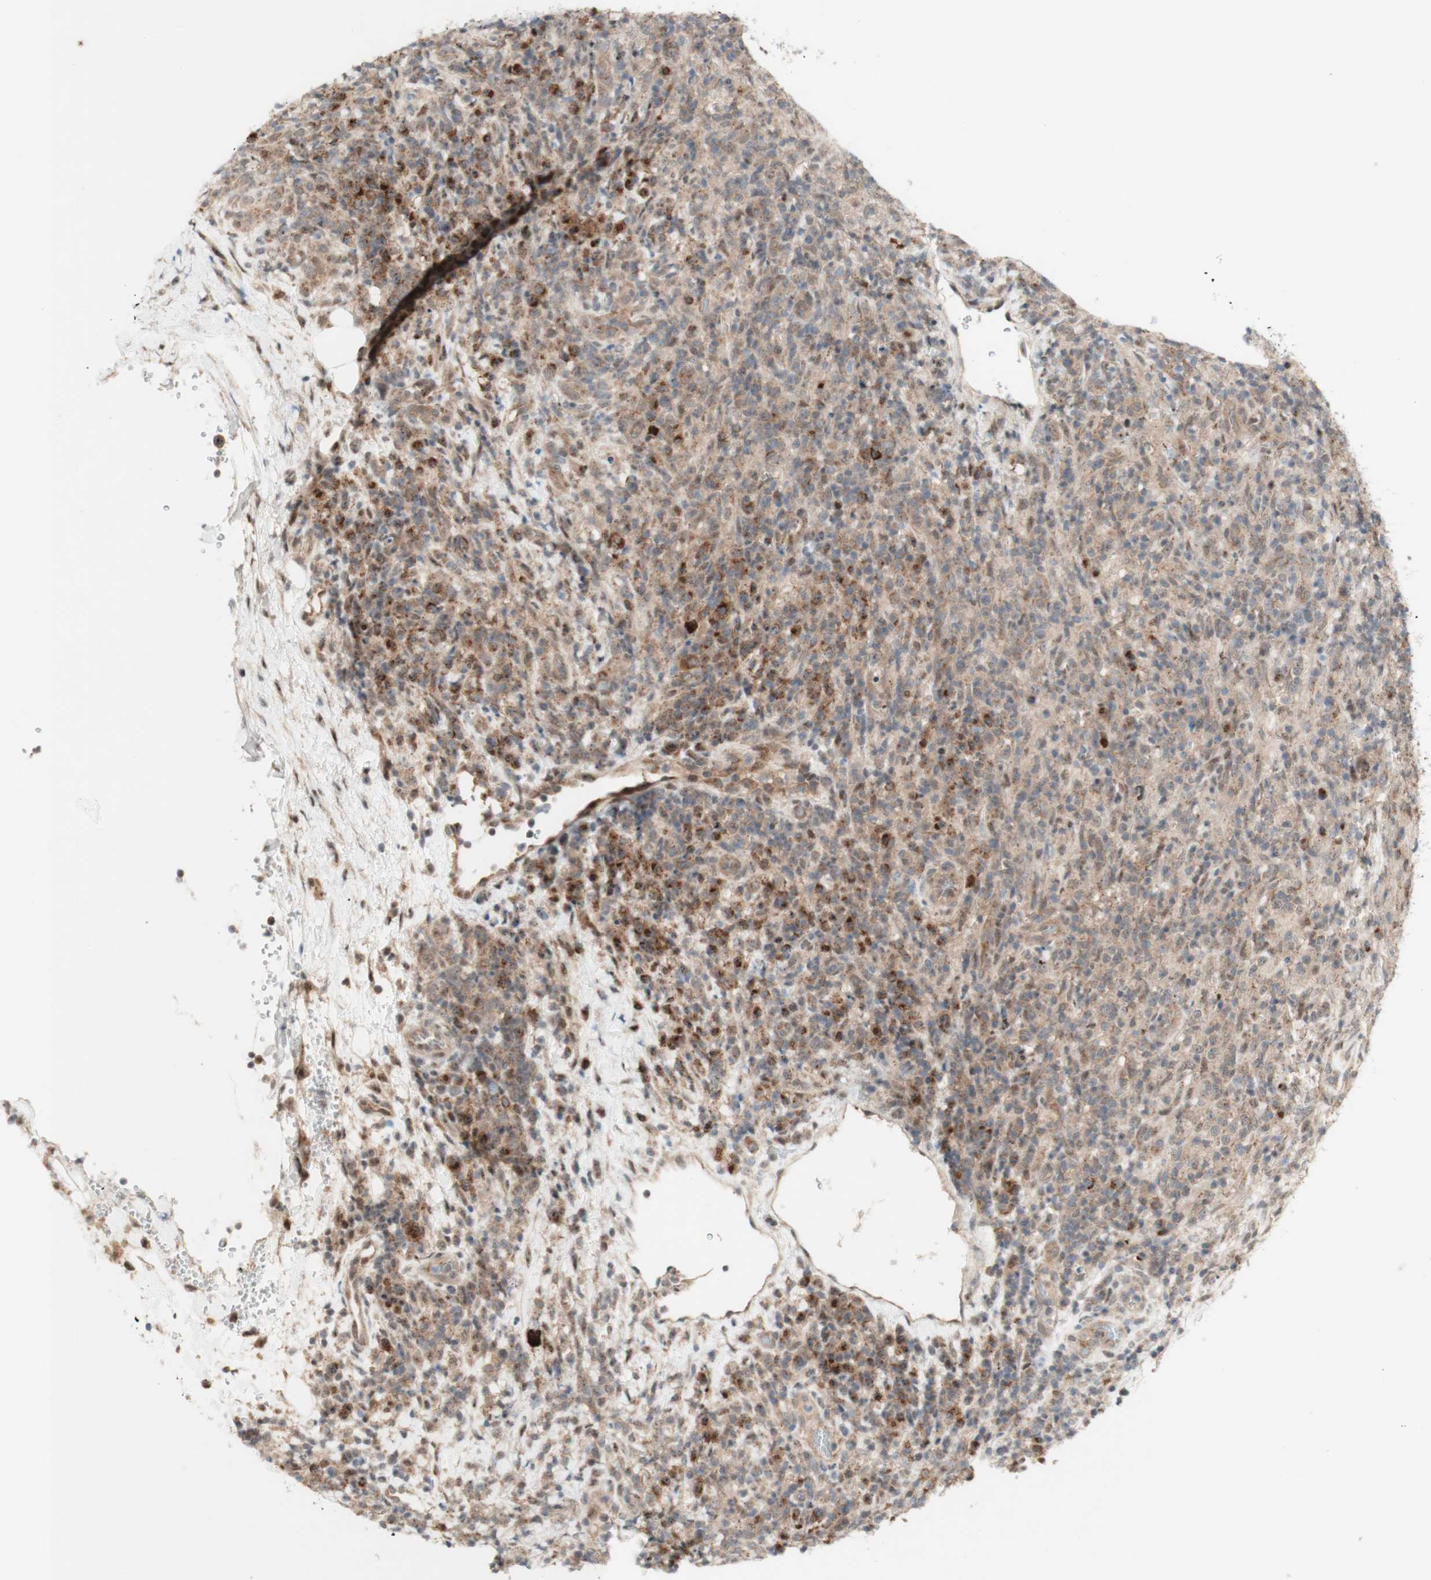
{"staining": {"intensity": "moderate", "quantity": "25%-75%", "location": "cytoplasmic/membranous"}, "tissue": "lymphoma", "cell_type": "Tumor cells", "image_type": "cancer", "snomed": [{"axis": "morphology", "description": "Malignant lymphoma, non-Hodgkin's type, High grade"}, {"axis": "topography", "description": "Lymph node"}], "caption": "DAB (3,3'-diaminobenzidine) immunohistochemical staining of human high-grade malignant lymphoma, non-Hodgkin's type displays moderate cytoplasmic/membranous protein positivity in approximately 25%-75% of tumor cells.", "gene": "CYLD", "patient": {"sex": "female", "age": 76}}